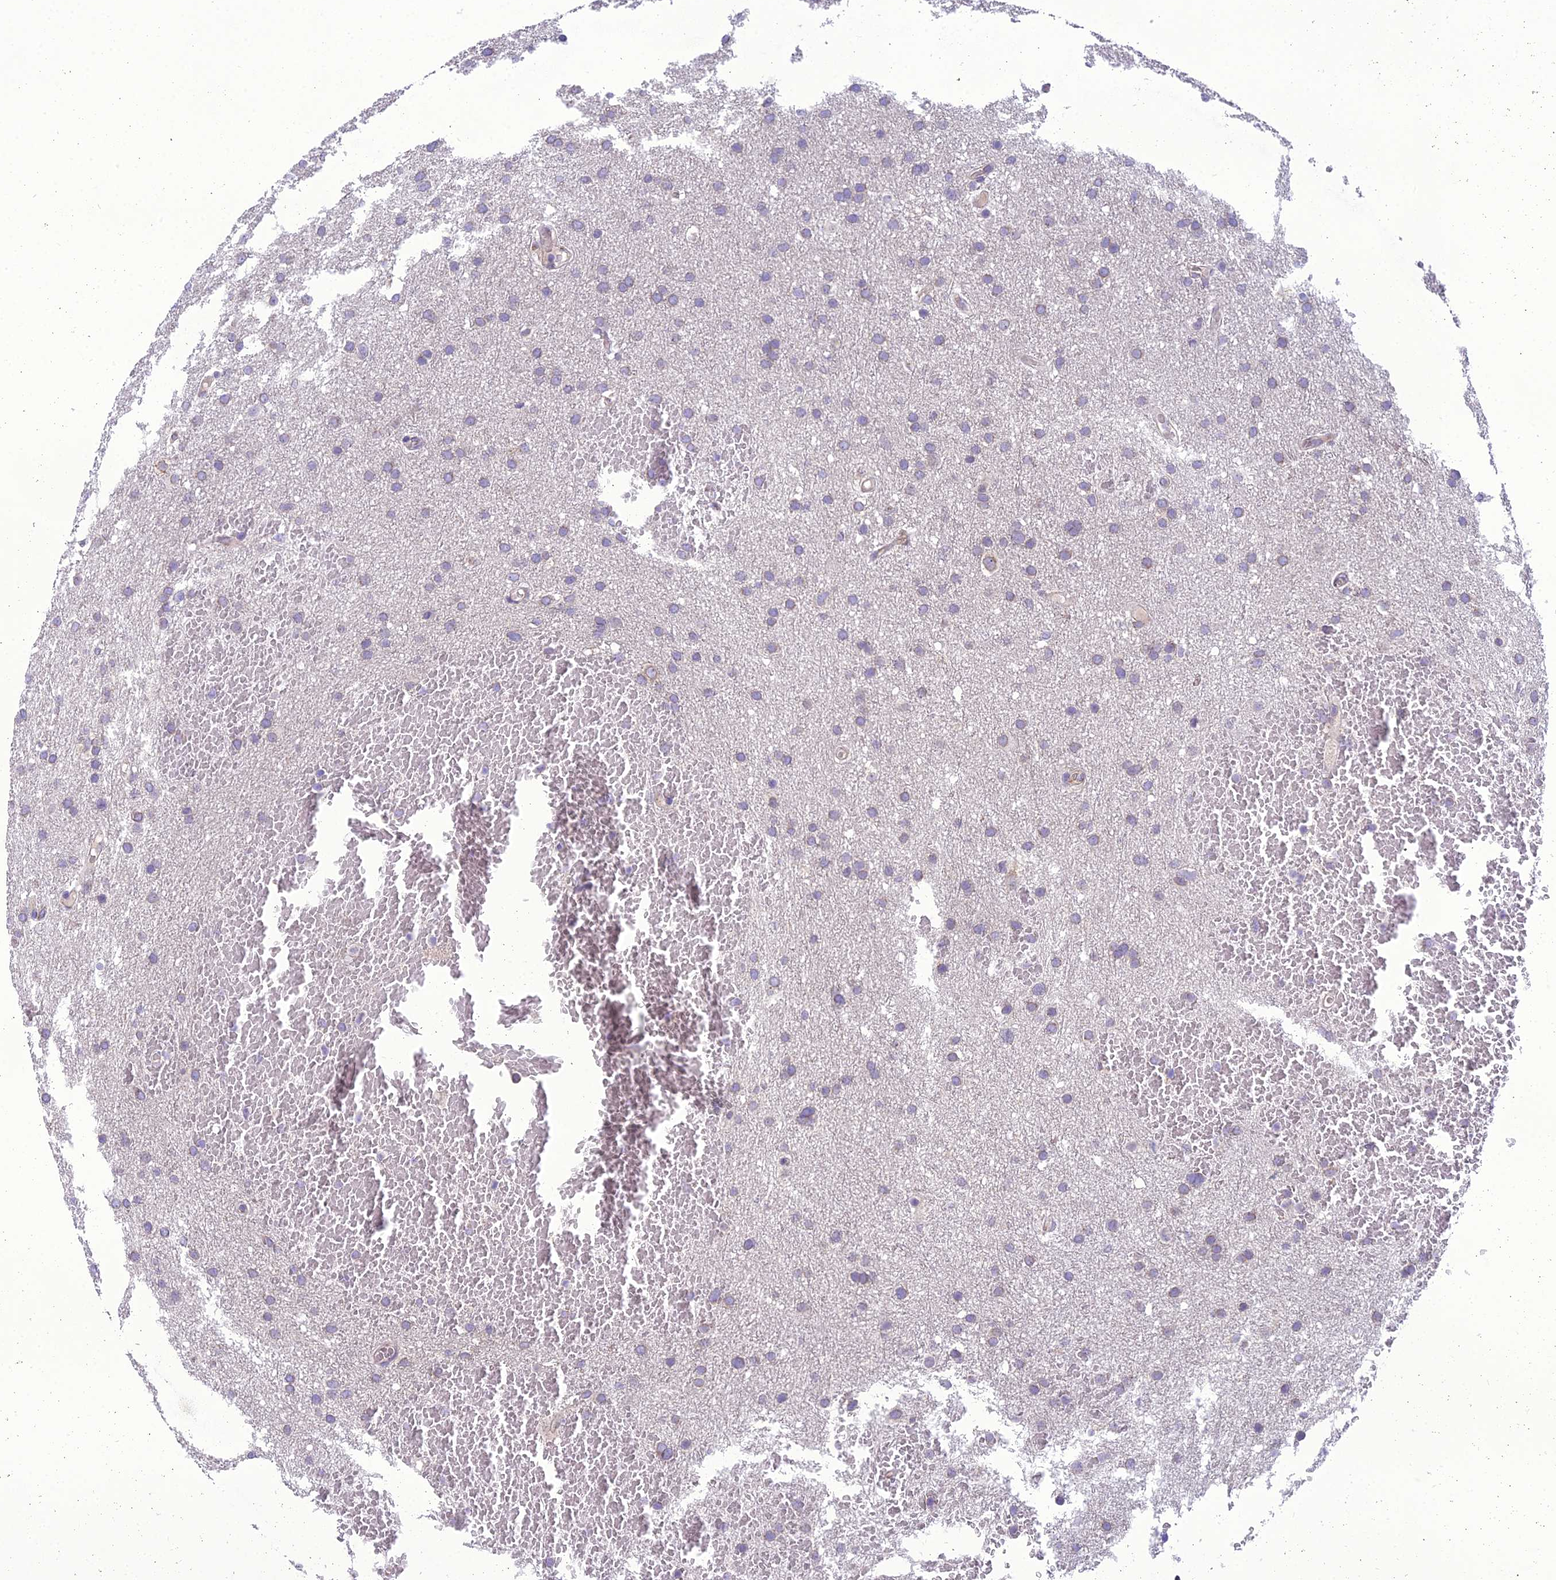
{"staining": {"intensity": "negative", "quantity": "none", "location": "none"}, "tissue": "glioma", "cell_type": "Tumor cells", "image_type": "cancer", "snomed": [{"axis": "morphology", "description": "Glioma, malignant, High grade"}, {"axis": "topography", "description": "Cerebral cortex"}], "caption": "There is no significant staining in tumor cells of glioma.", "gene": "GOLPH3", "patient": {"sex": "female", "age": 36}}